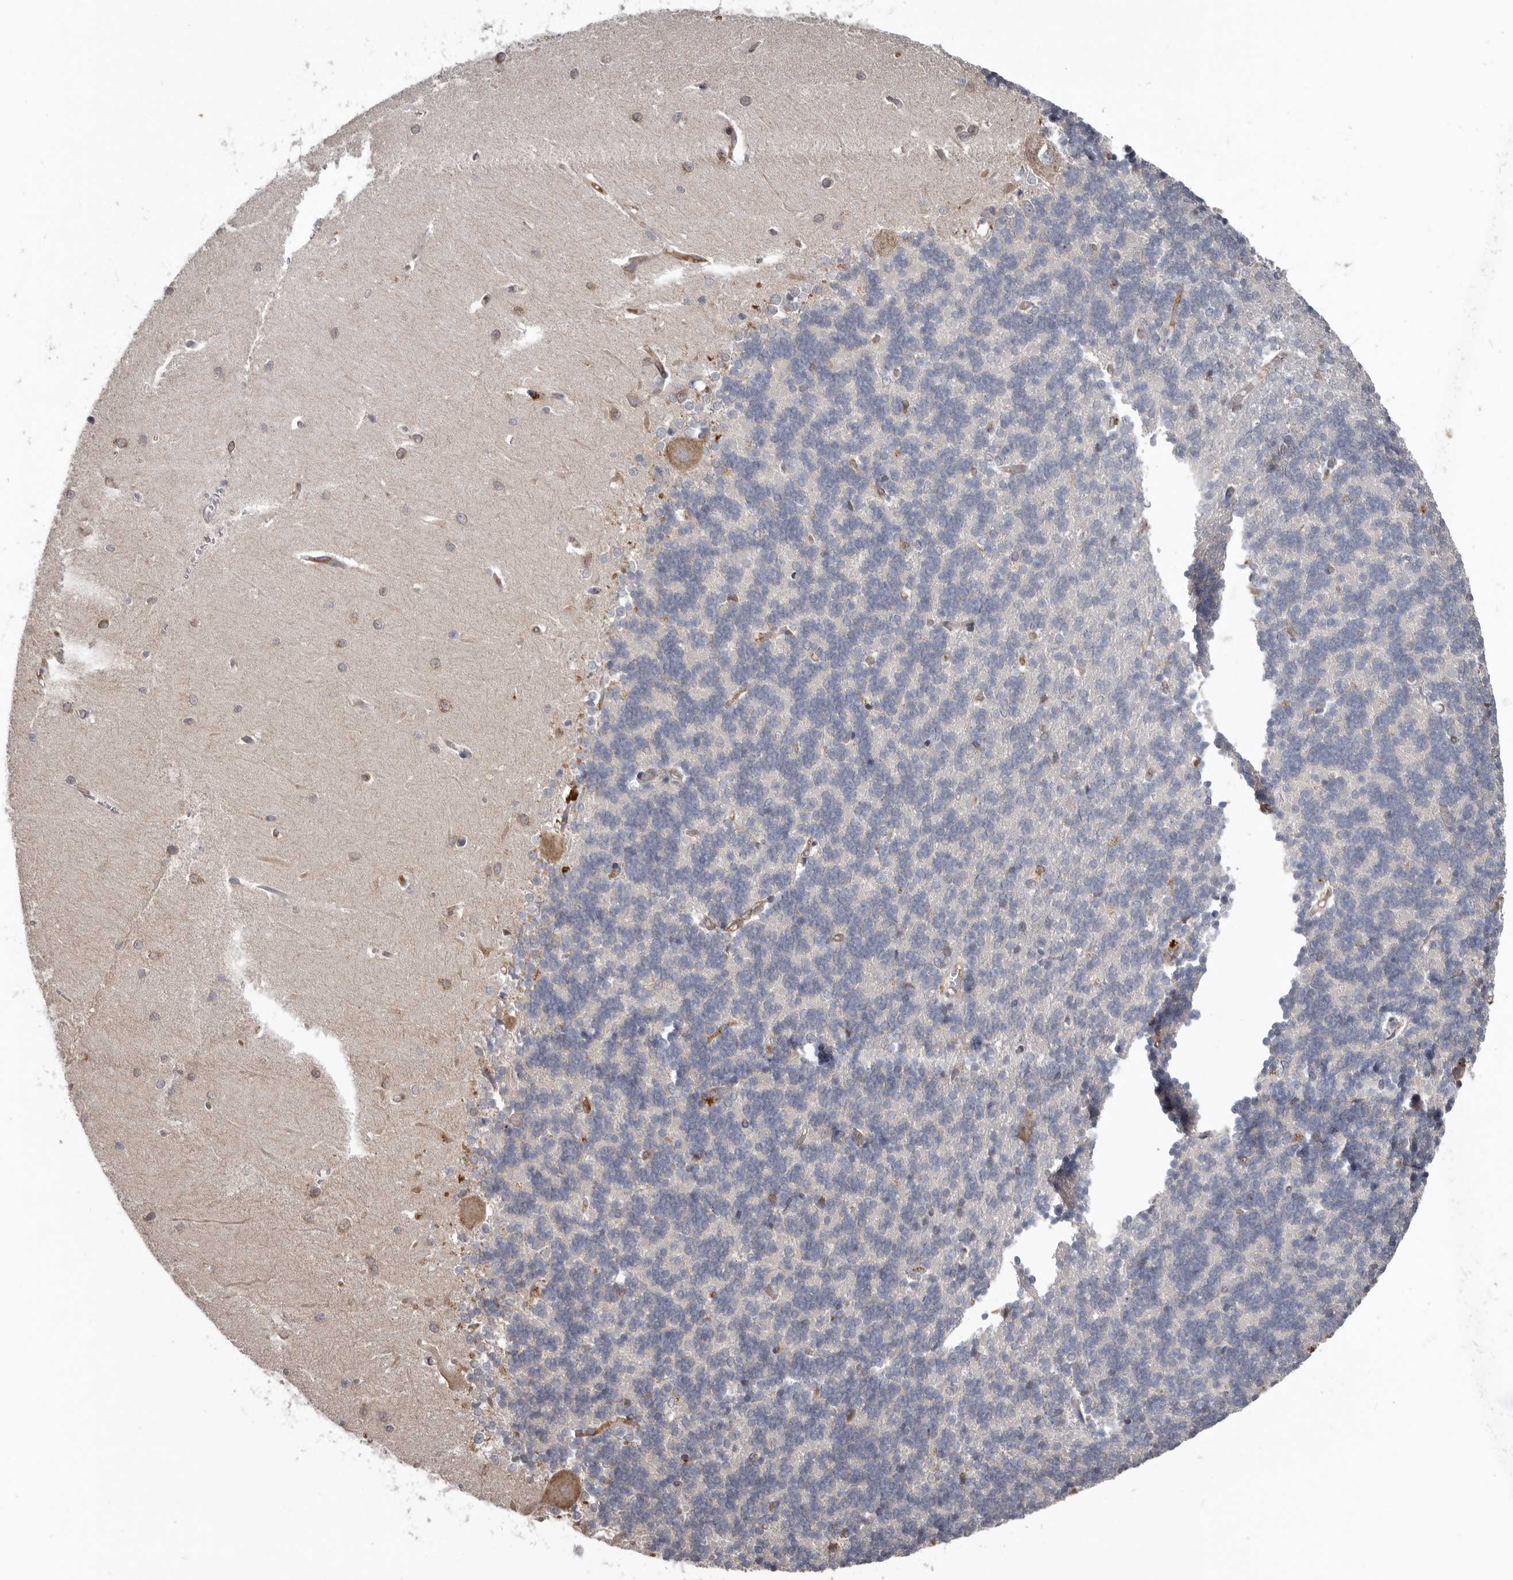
{"staining": {"intensity": "negative", "quantity": "none", "location": "none"}, "tissue": "cerebellum", "cell_type": "Cells in granular layer", "image_type": "normal", "snomed": [{"axis": "morphology", "description": "Normal tissue, NOS"}, {"axis": "topography", "description": "Cerebellum"}], "caption": "This is a photomicrograph of immunohistochemistry (IHC) staining of normal cerebellum, which shows no staining in cells in granular layer.", "gene": "CDCA8", "patient": {"sex": "male", "age": 37}}